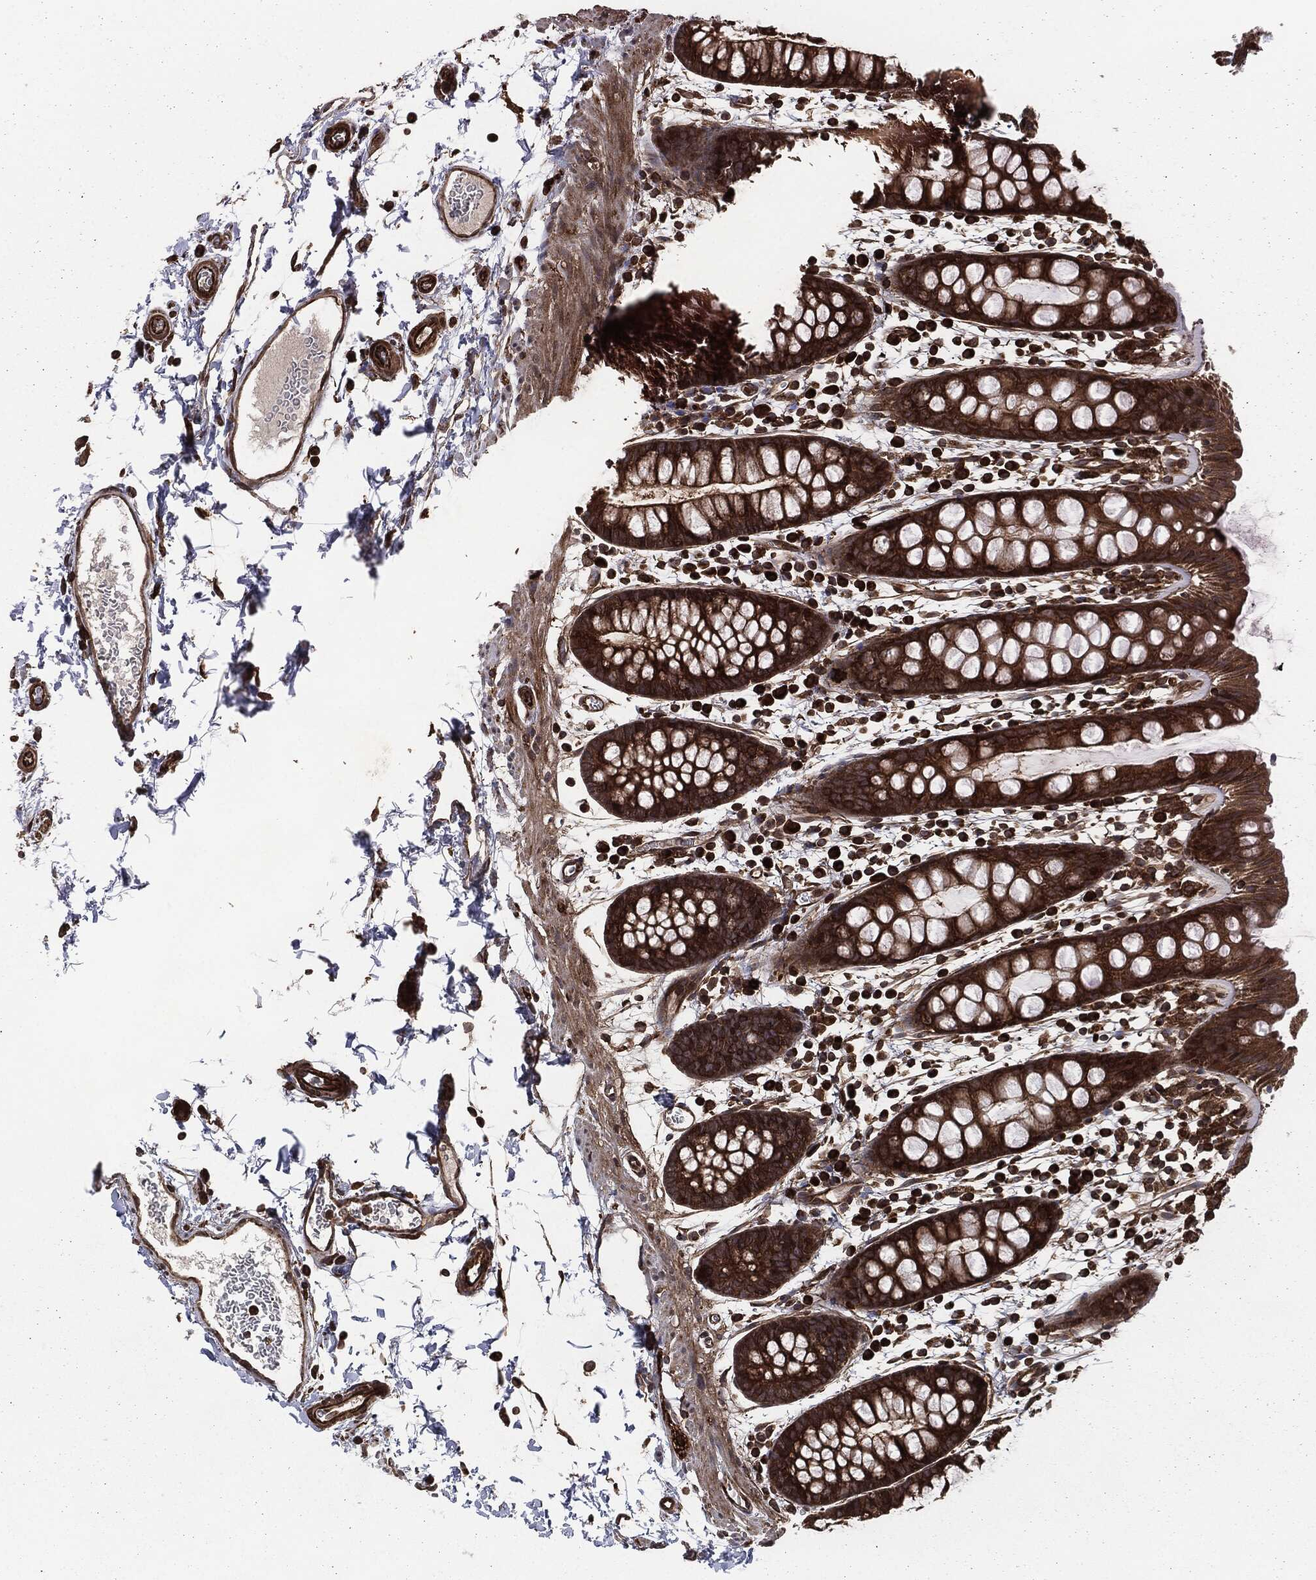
{"staining": {"intensity": "strong", "quantity": ">75%", "location": "cytoplasmic/membranous"}, "tissue": "rectum", "cell_type": "Glandular cells", "image_type": "normal", "snomed": [{"axis": "morphology", "description": "Normal tissue, NOS"}, {"axis": "topography", "description": "Rectum"}], "caption": "Approximately >75% of glandular cells in unremarkable human rectum exhibit strong cytoplasmic/membranous protein positivity as visualized by brown immunohistochemical staining.", "gene": "RAP1GDS1", "patient": {"sex": "male", "age": 57}}